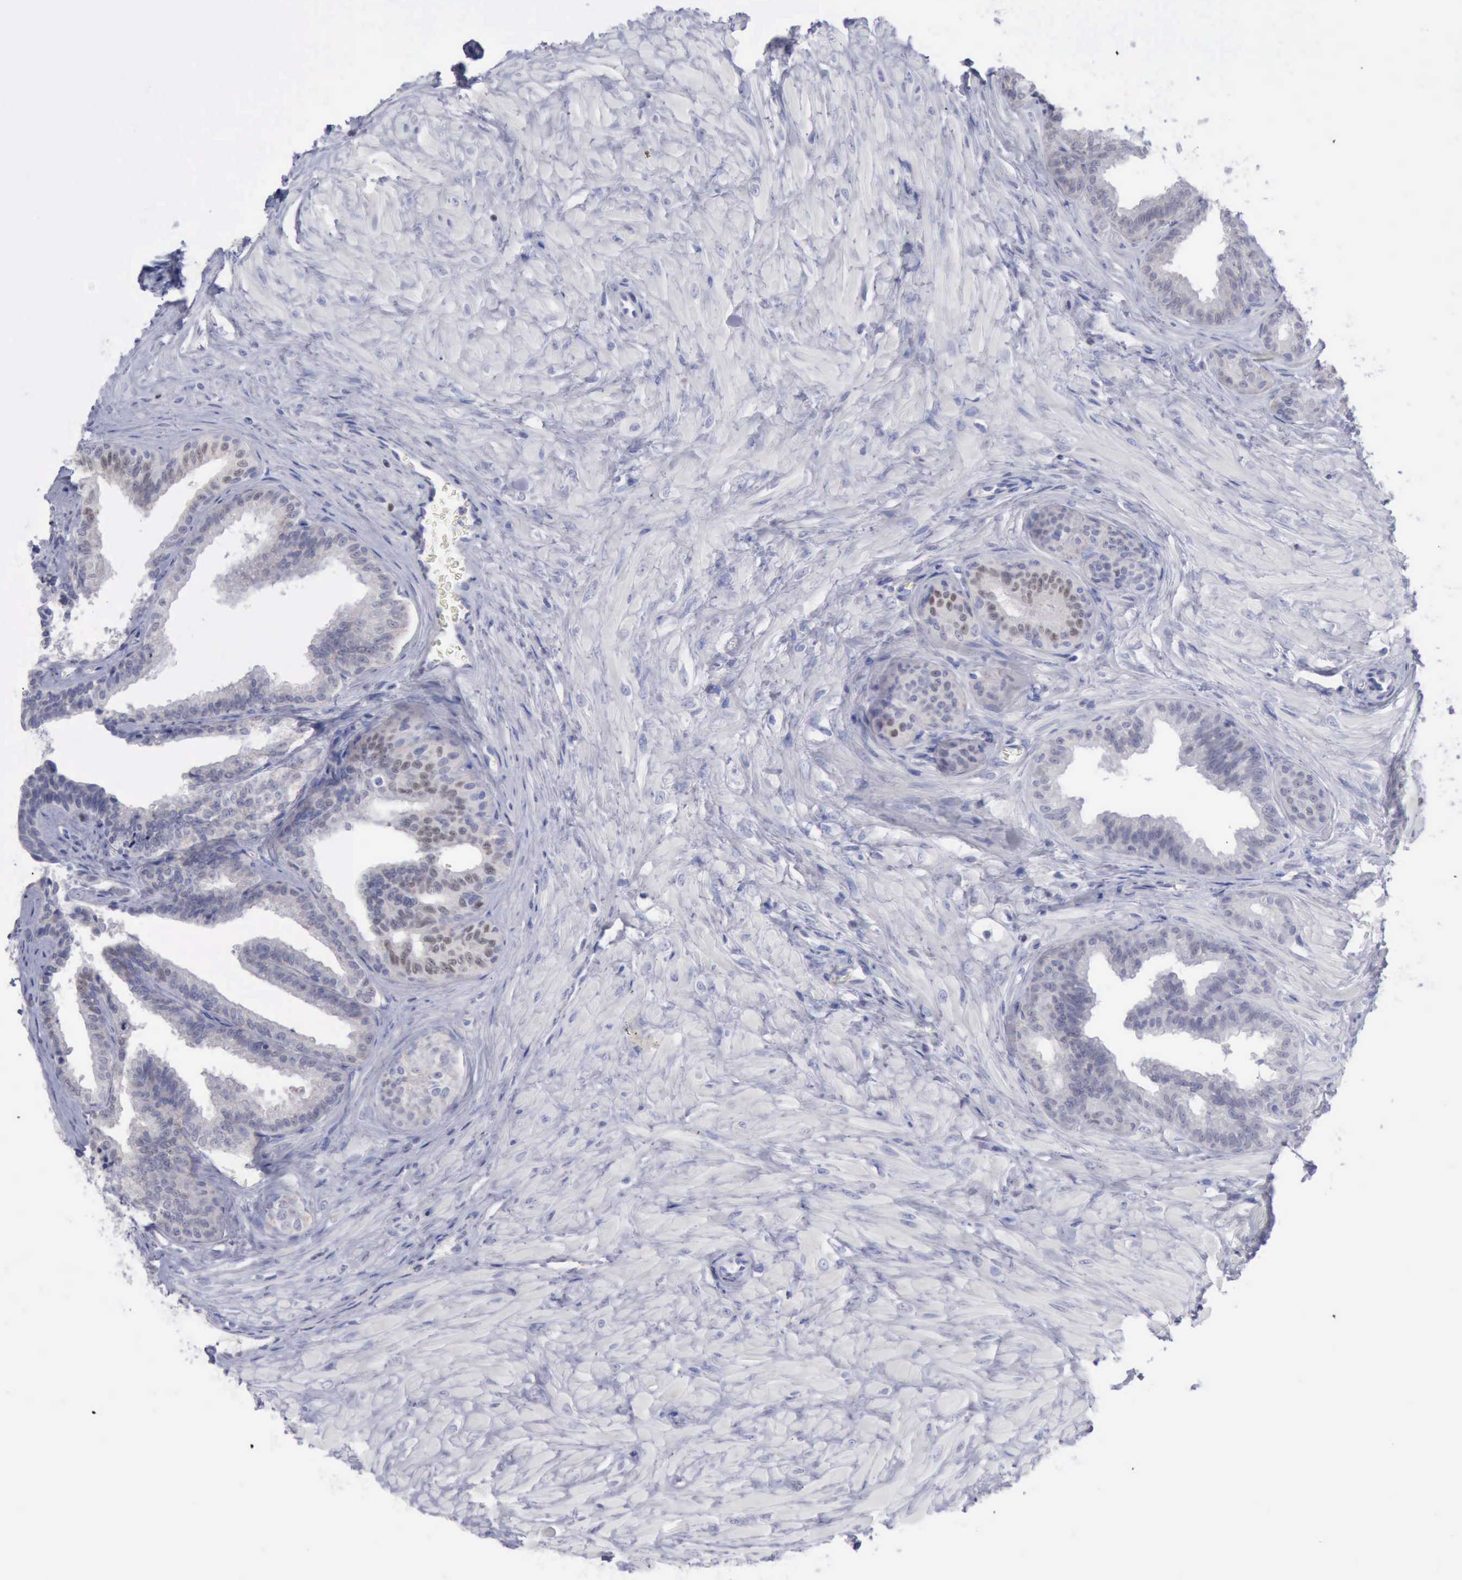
{"staining": {"intensity": "negative", "quantity": "none", "location": "none"}, "tissue": "seminal vesicle", "cell_type": "Glandular cells", "image_type": "normal", "snomed": [{"axis": "morphology", "description": "Normal tissue, NOS"}, {"axis": "topography", "description": "Seminal veicle"}], "caption": "Immunohistochemistry (IHC) photomicrograph of unremarkable seminal vesicle: human seminal vesicle stained with DAB displays no significant protein positivity in glandular cells. Brightfield microscopy of IHC stained with DAB (brown) and hematoxylin (blue), captured at high magnification.", "gene": "SATB2", "patient": {"sex": "male", "age": 26}}